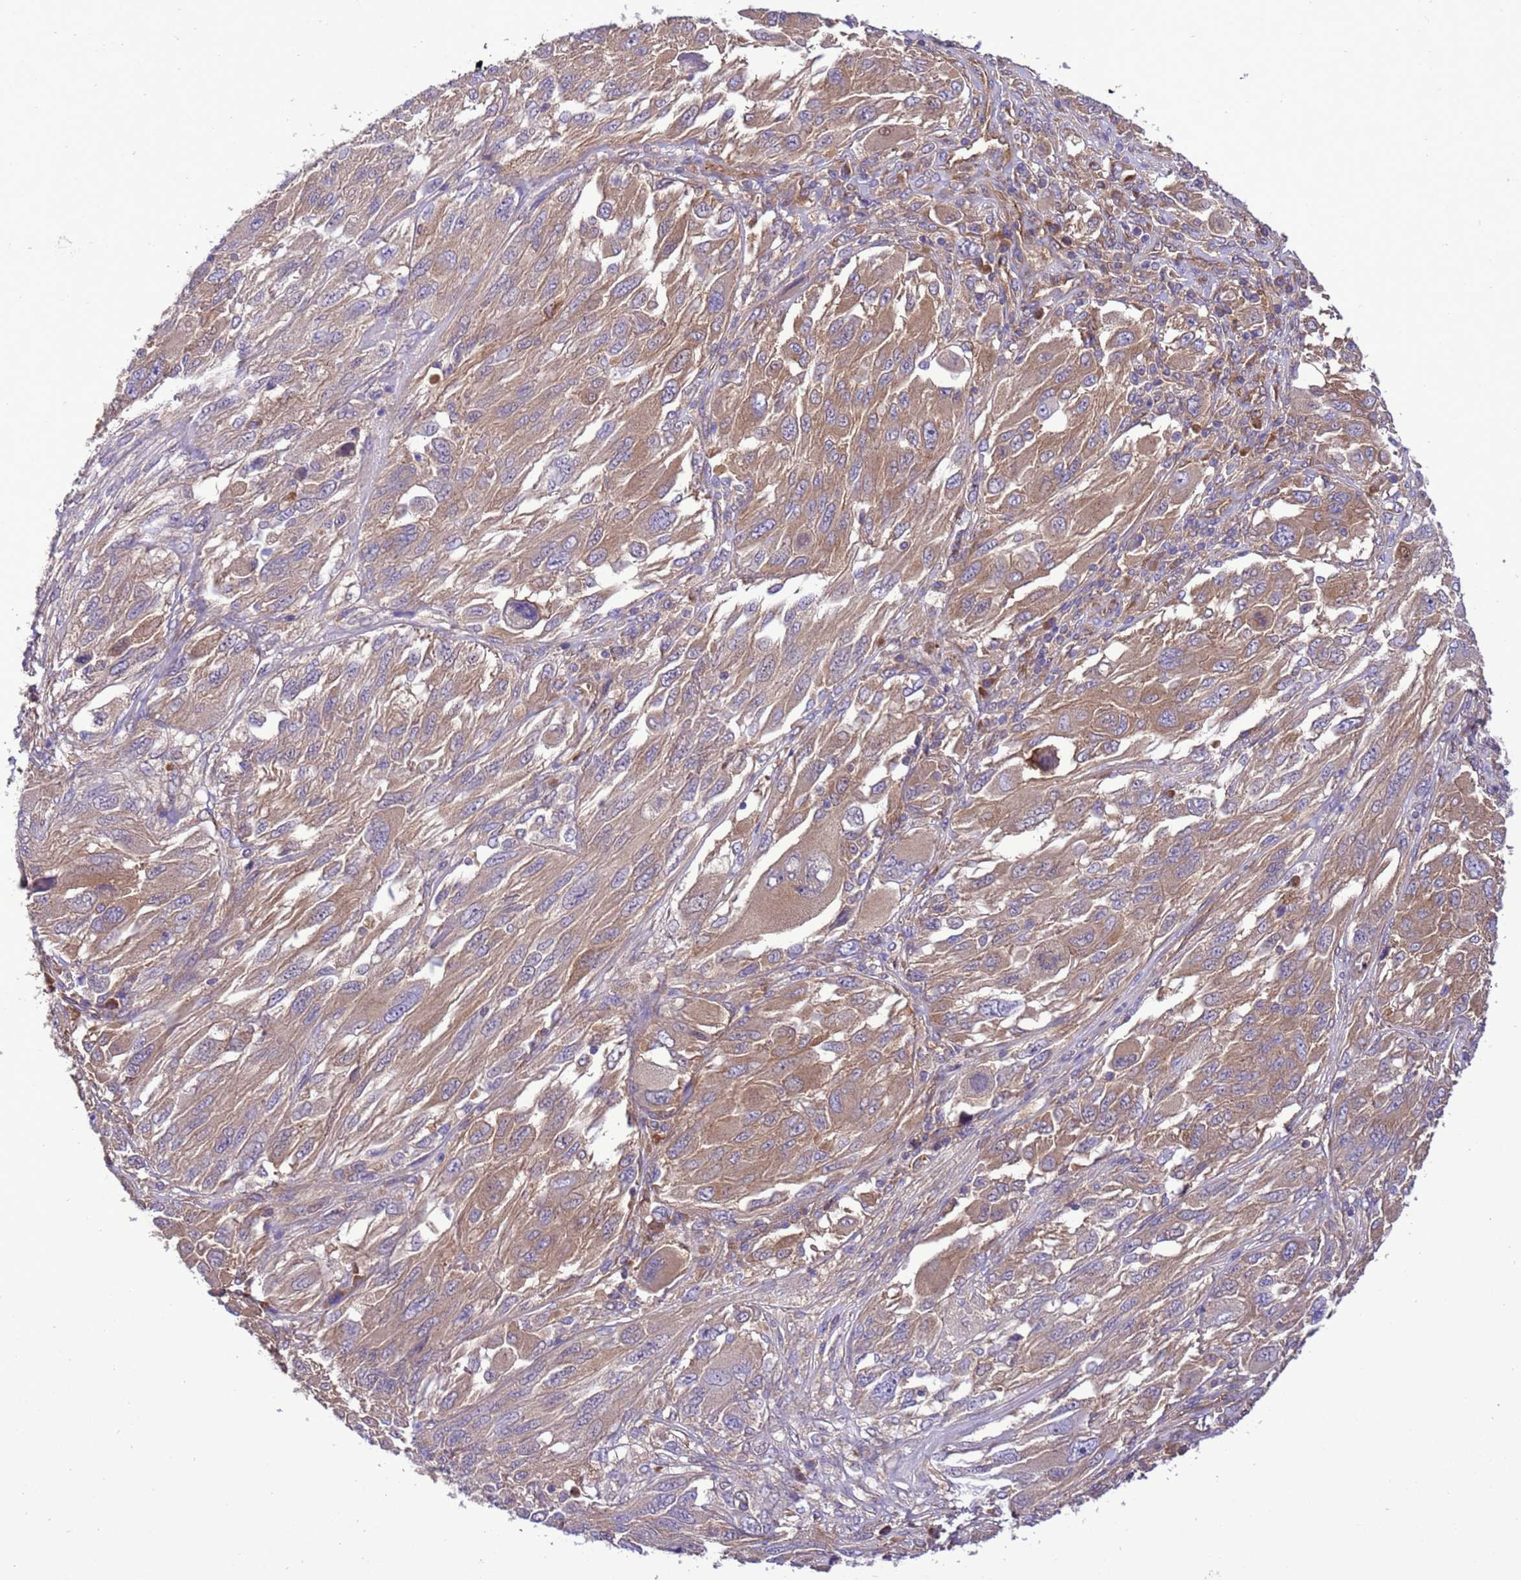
{"staining": {"intensity": "moderate", "quantity": "25%-75%", "location": "cytoplasmic/membranous"}, "tissue": "melanoma", "cell_type": "Tumor cells", "image_type": "cancer", "snomed": [{"axis": "morphology", "description": "Malignant melanoma, NOS"}, {"axis": "topography", "description": "Skin"}], "caption": "Immunohistochemical staining of malignant melanoma exhibits medium levels of moderate cytoplasmic/membranous protein staining in approximately 25%-75% of tumor cells.", "gene": "RABEP2", "patient": {"sex": "female", "age": 91}}